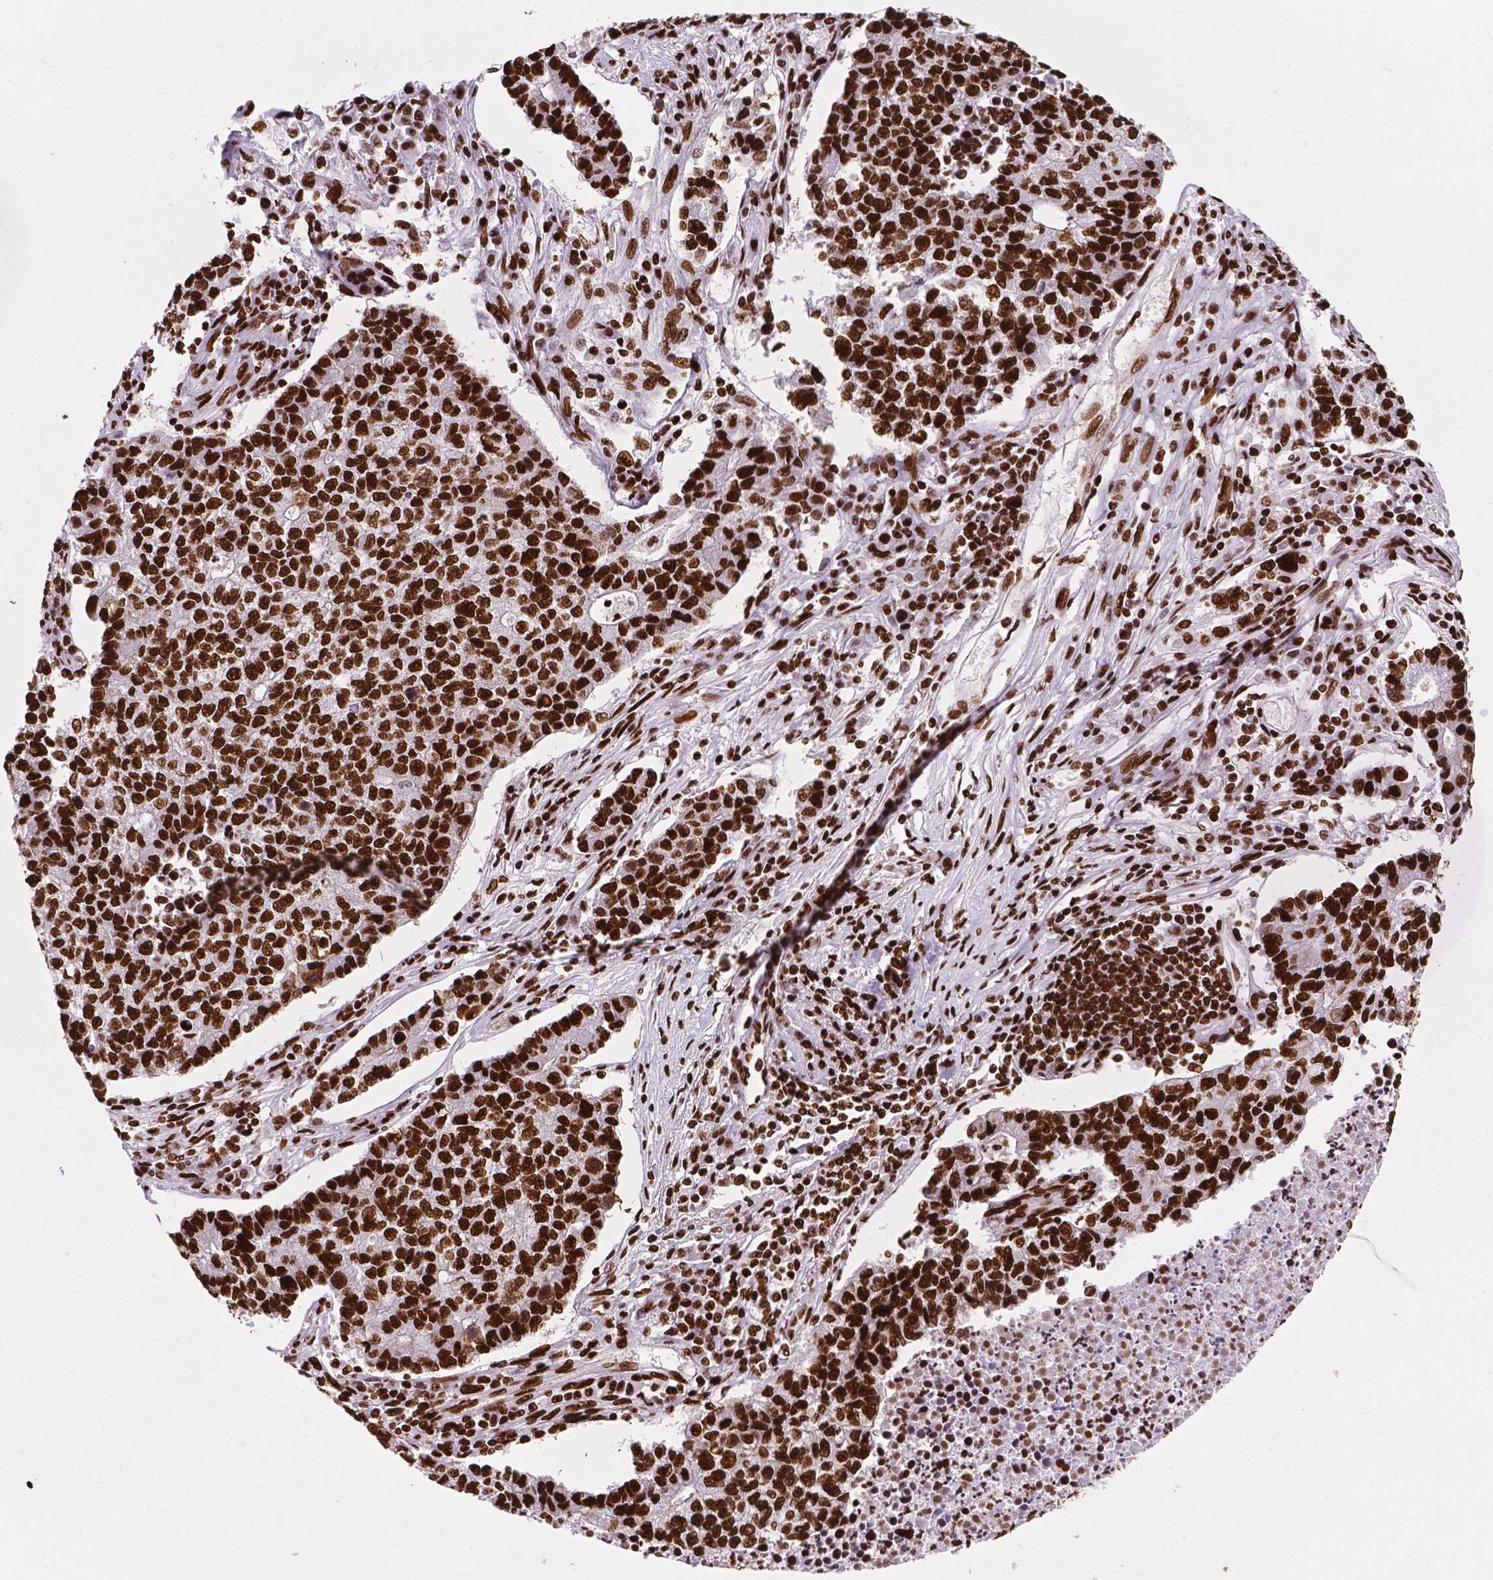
{"staining": {"intensity": "strong", "quantity": ">75%", "location": "nuclear"}, "tissue": "lung cancer", "cell_type": "Tumor cells", "image_type": "cancer", "snomed": [{"axis": "morphology", "description": "Adenocarcinoma, NOS"}, {"axis": "topography", "description": "Lung"}], "caption": "Immunohistochemistry (IHC) (DAB) staining of human lung cancer shows strong nuclear protein staining in about >75% of tumor cells.", "gene": "SMIM5", "patient": {"sex": "male", "age": 57}}